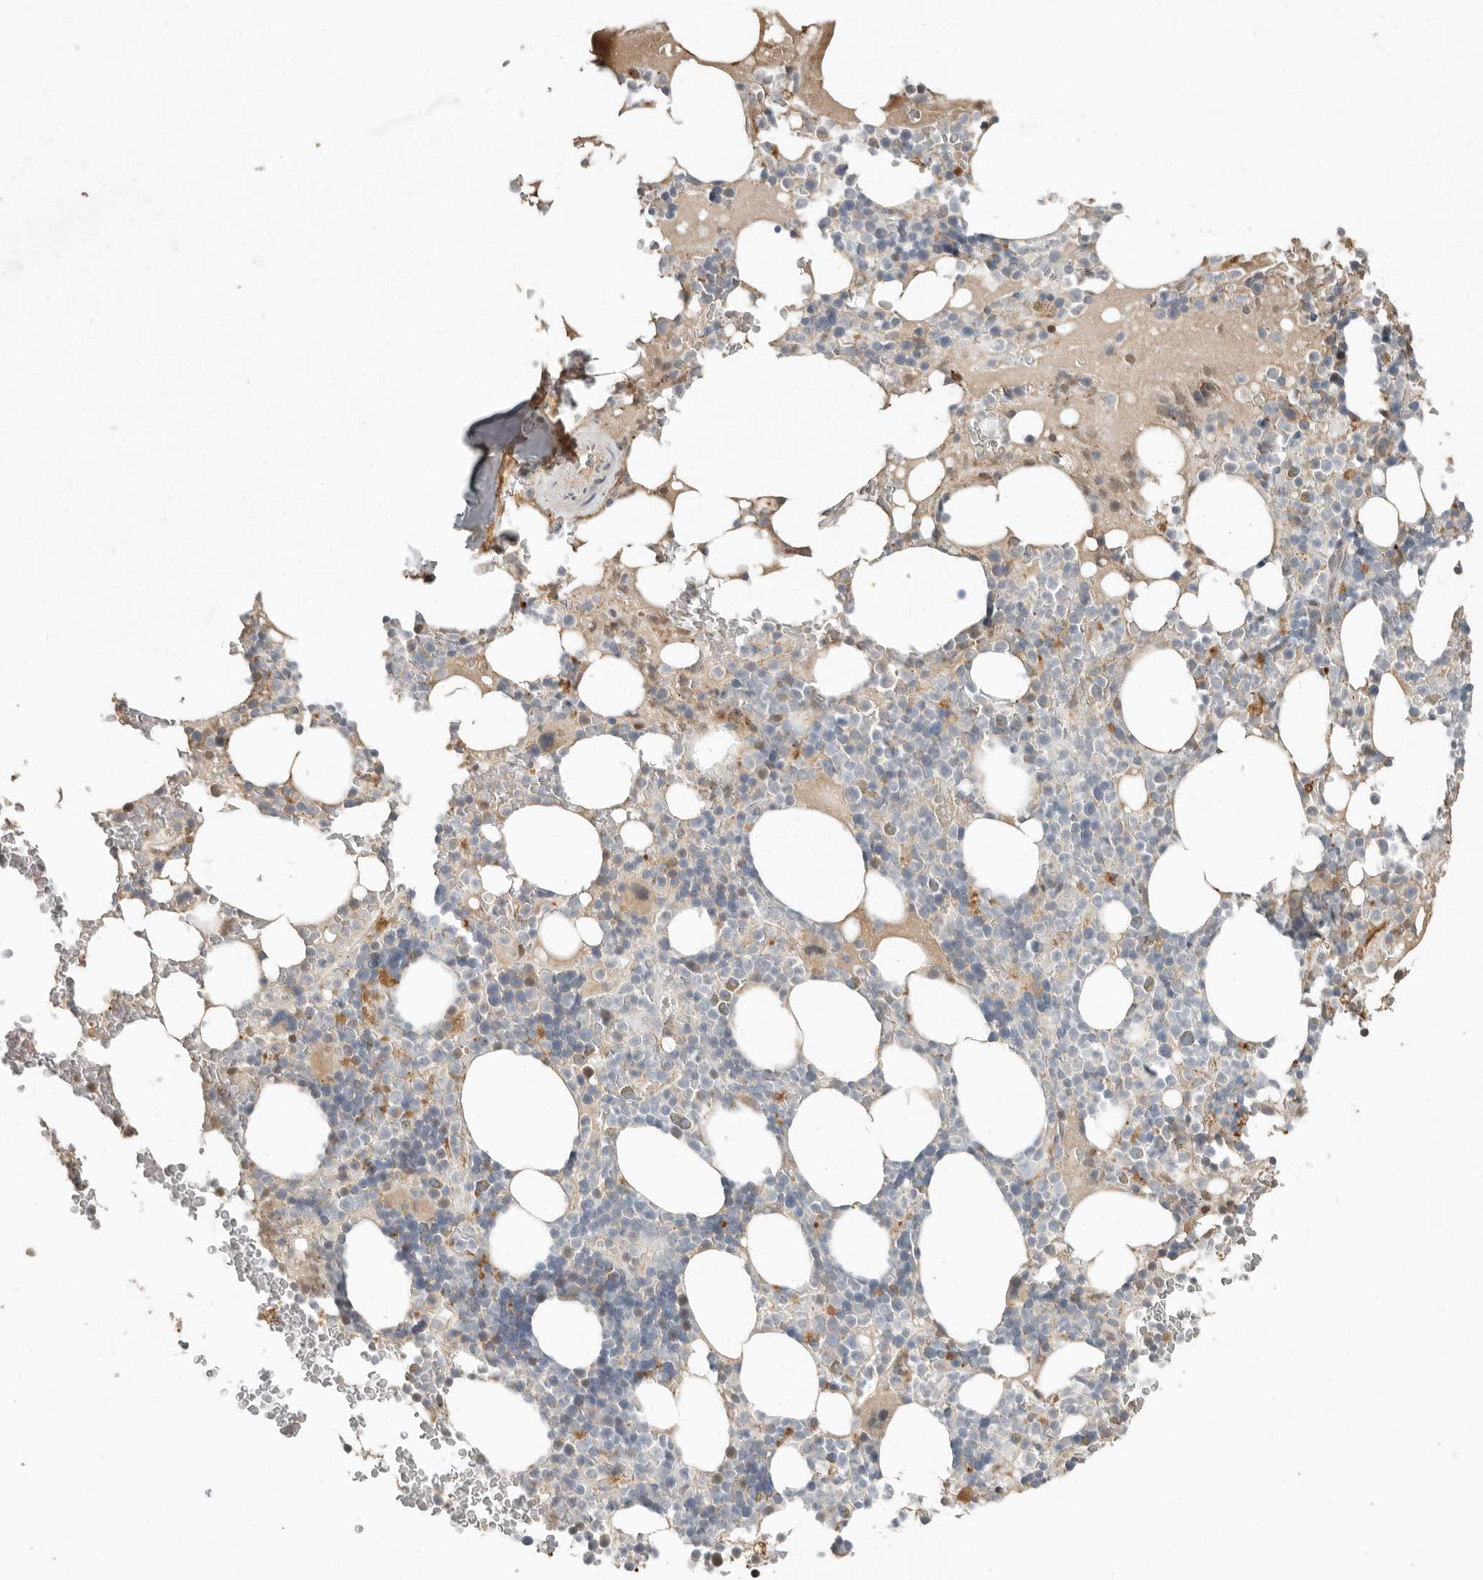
{"staining": {"intensity": "moderate", "quantity": "<25%", "location": "cytoplasmic/membranous"}, "tissue": "bone marrow", "cell_type": "Hematopoietic cells", "image_type": "normal", "snomed": [{"axis": "morphology", "description": "Normal tissue, NOS"}, {"axis": "topography", "description": "Bone marrow"}], "caption": "Normal bone marrow exhibits moderate cytoplasmic/membranous staining in about <25% of hematopoietic cells.", "gene": "KLHL38", "patient": {"sex": "male", "age": 58}}